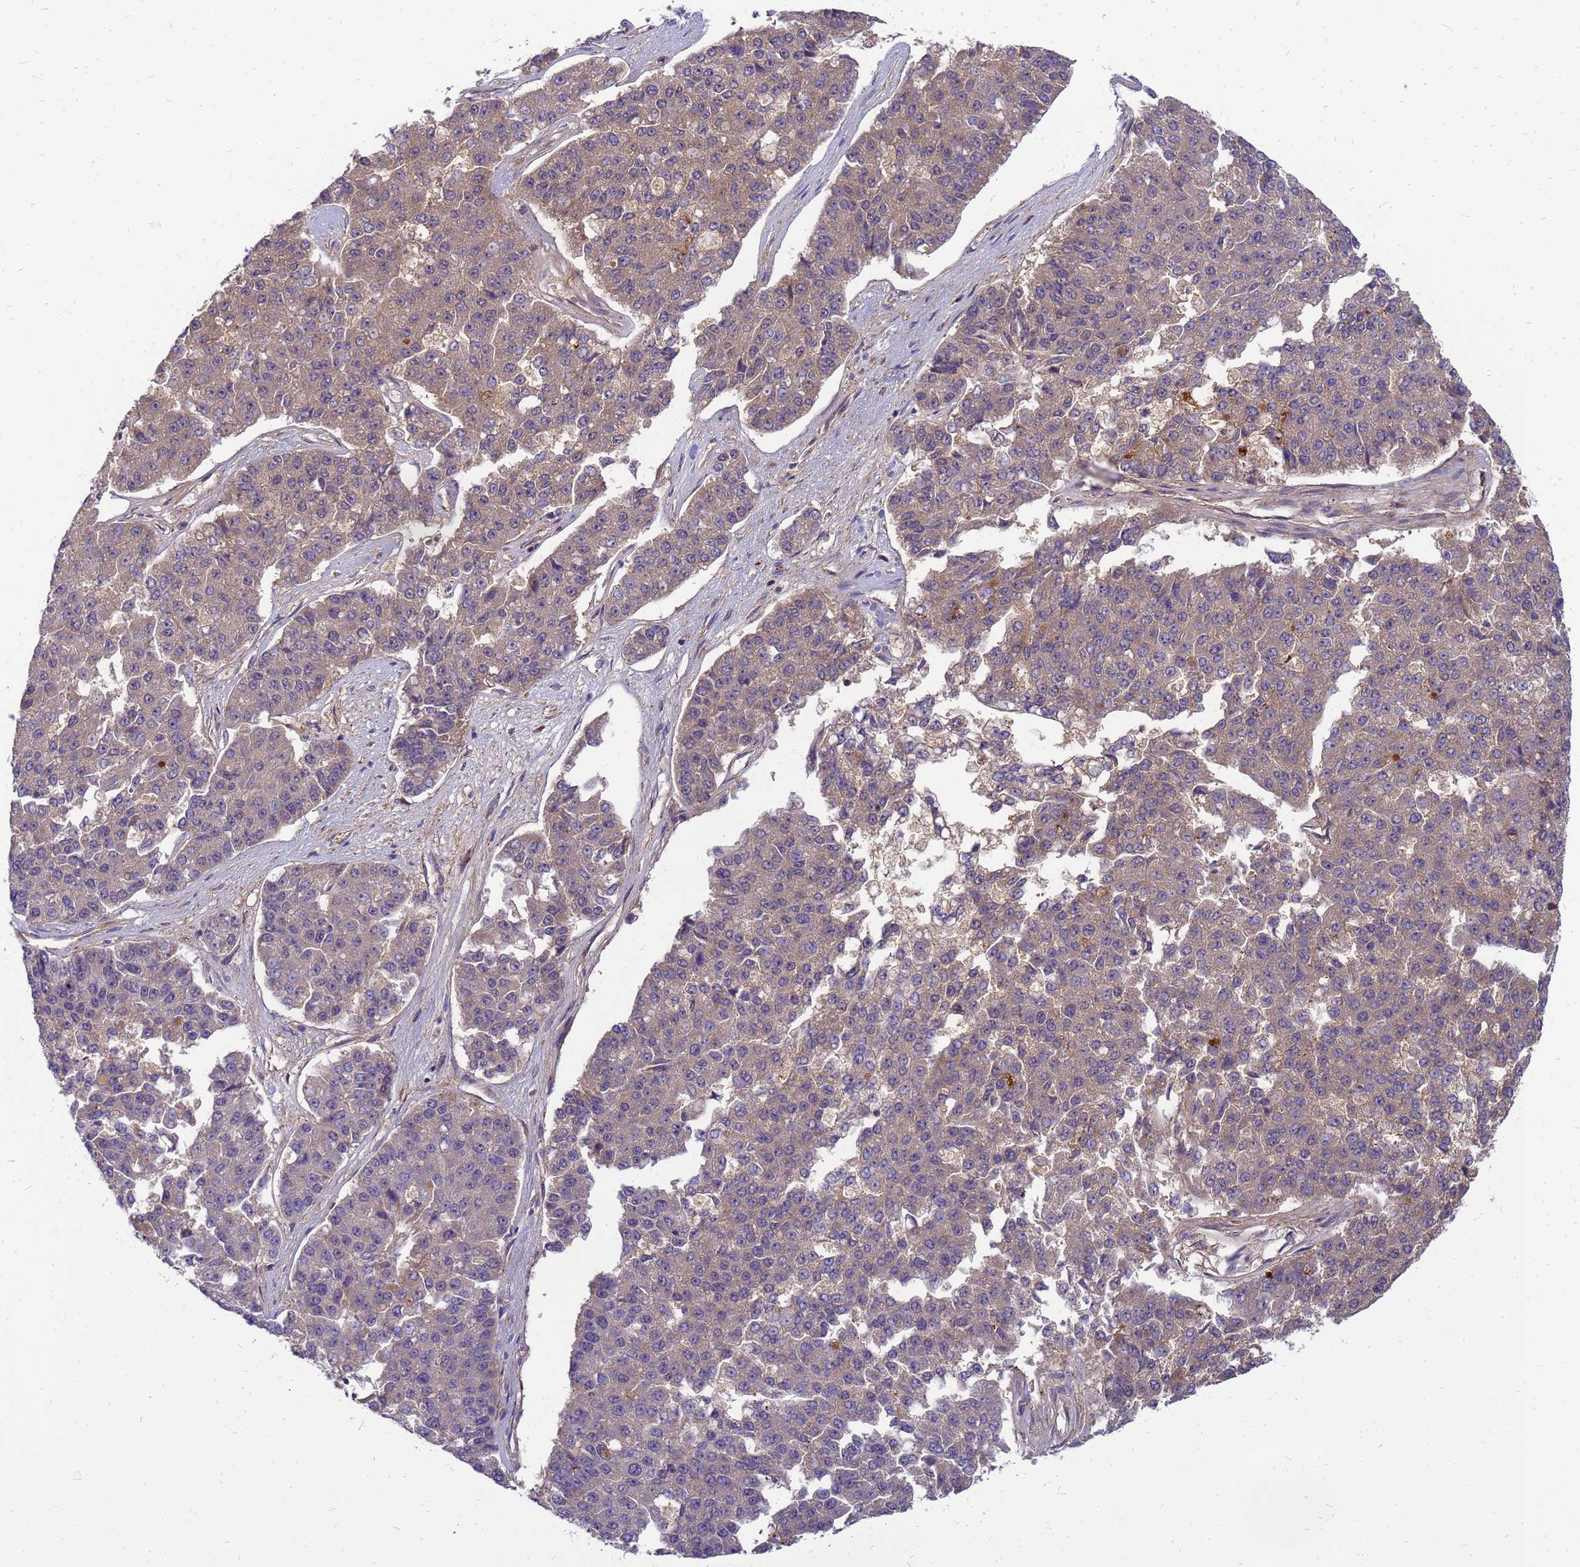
{"staining": {"intensity": "negative", "quantity": "none", "location": "none"}, "tissue": "pancreatic cancer", "cell_type": "Tumor cells", "image_type": "cancer", "snomed": [{"axis": "morphology", "description": "Adenocarcinoma, NOS"}, {"axis": "topography", "description": "Pancreas"}], "caption": "The micrograph demonstrates no significant expression in tumor cells of adenocarcinoma (pancreatic).", "gene": "ENOPH1", "patient": {"sex": "male", "age": 50}}